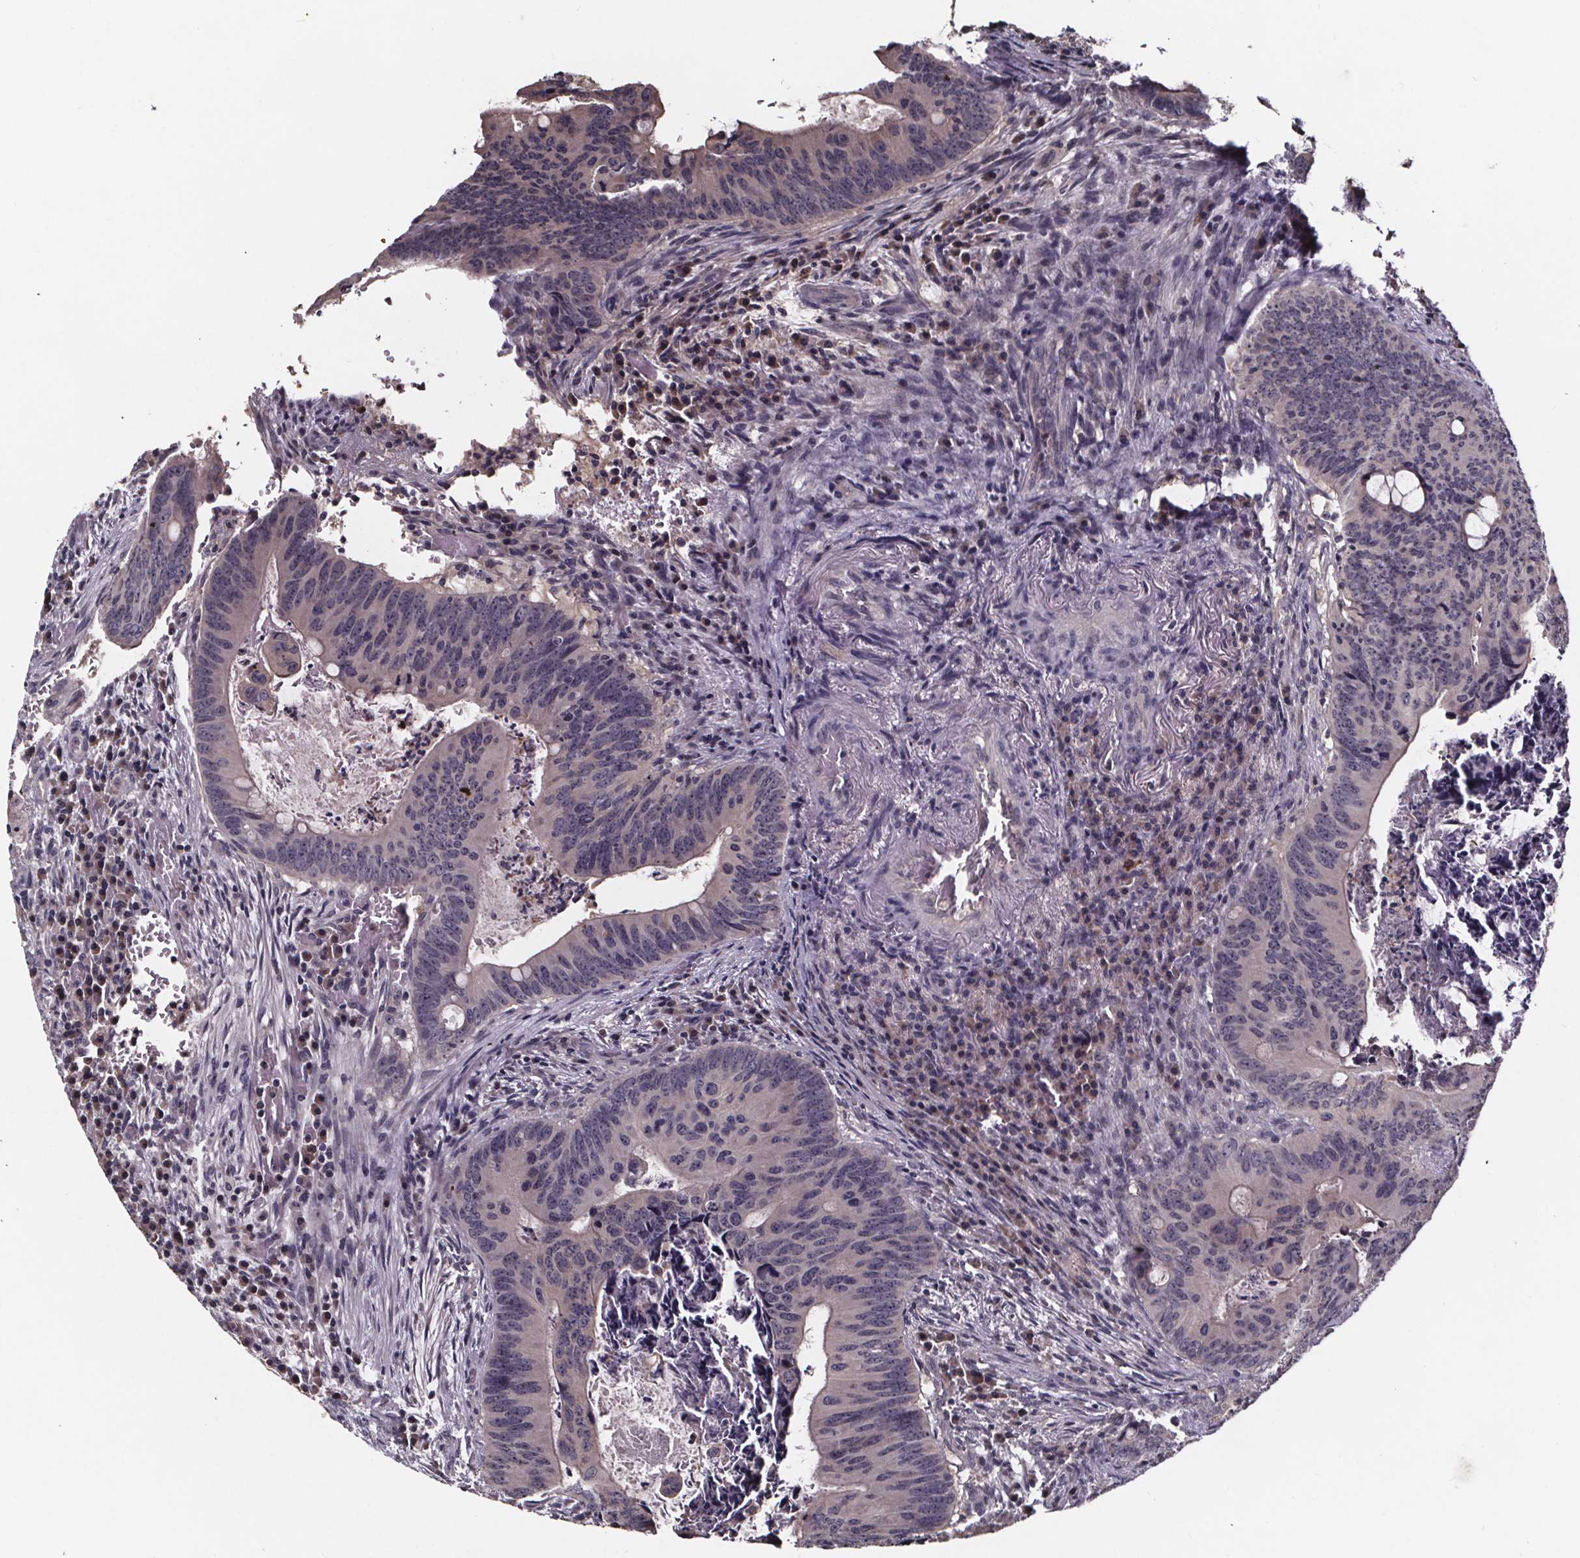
{"staining": {"intensity": "weak", "quantity": "<25%", "location": "cytoplasmic/membranous"}, "tissue": "colorectal cancer", "cell_type": "Tumor cells", "image_type": "cancer", "snomed": [{"axis": "morphology", "description": "Adenocarcinoma, NOS"}, {"axis": "topography", "description": "Colon"}], "caption": "Immunohistochemical staining of colorectal cancer (adenocarcinoma) displays no significant expression in tumor cells.", "gene": "SMIM1", "patient": {"sex": "female", "age": 74}}